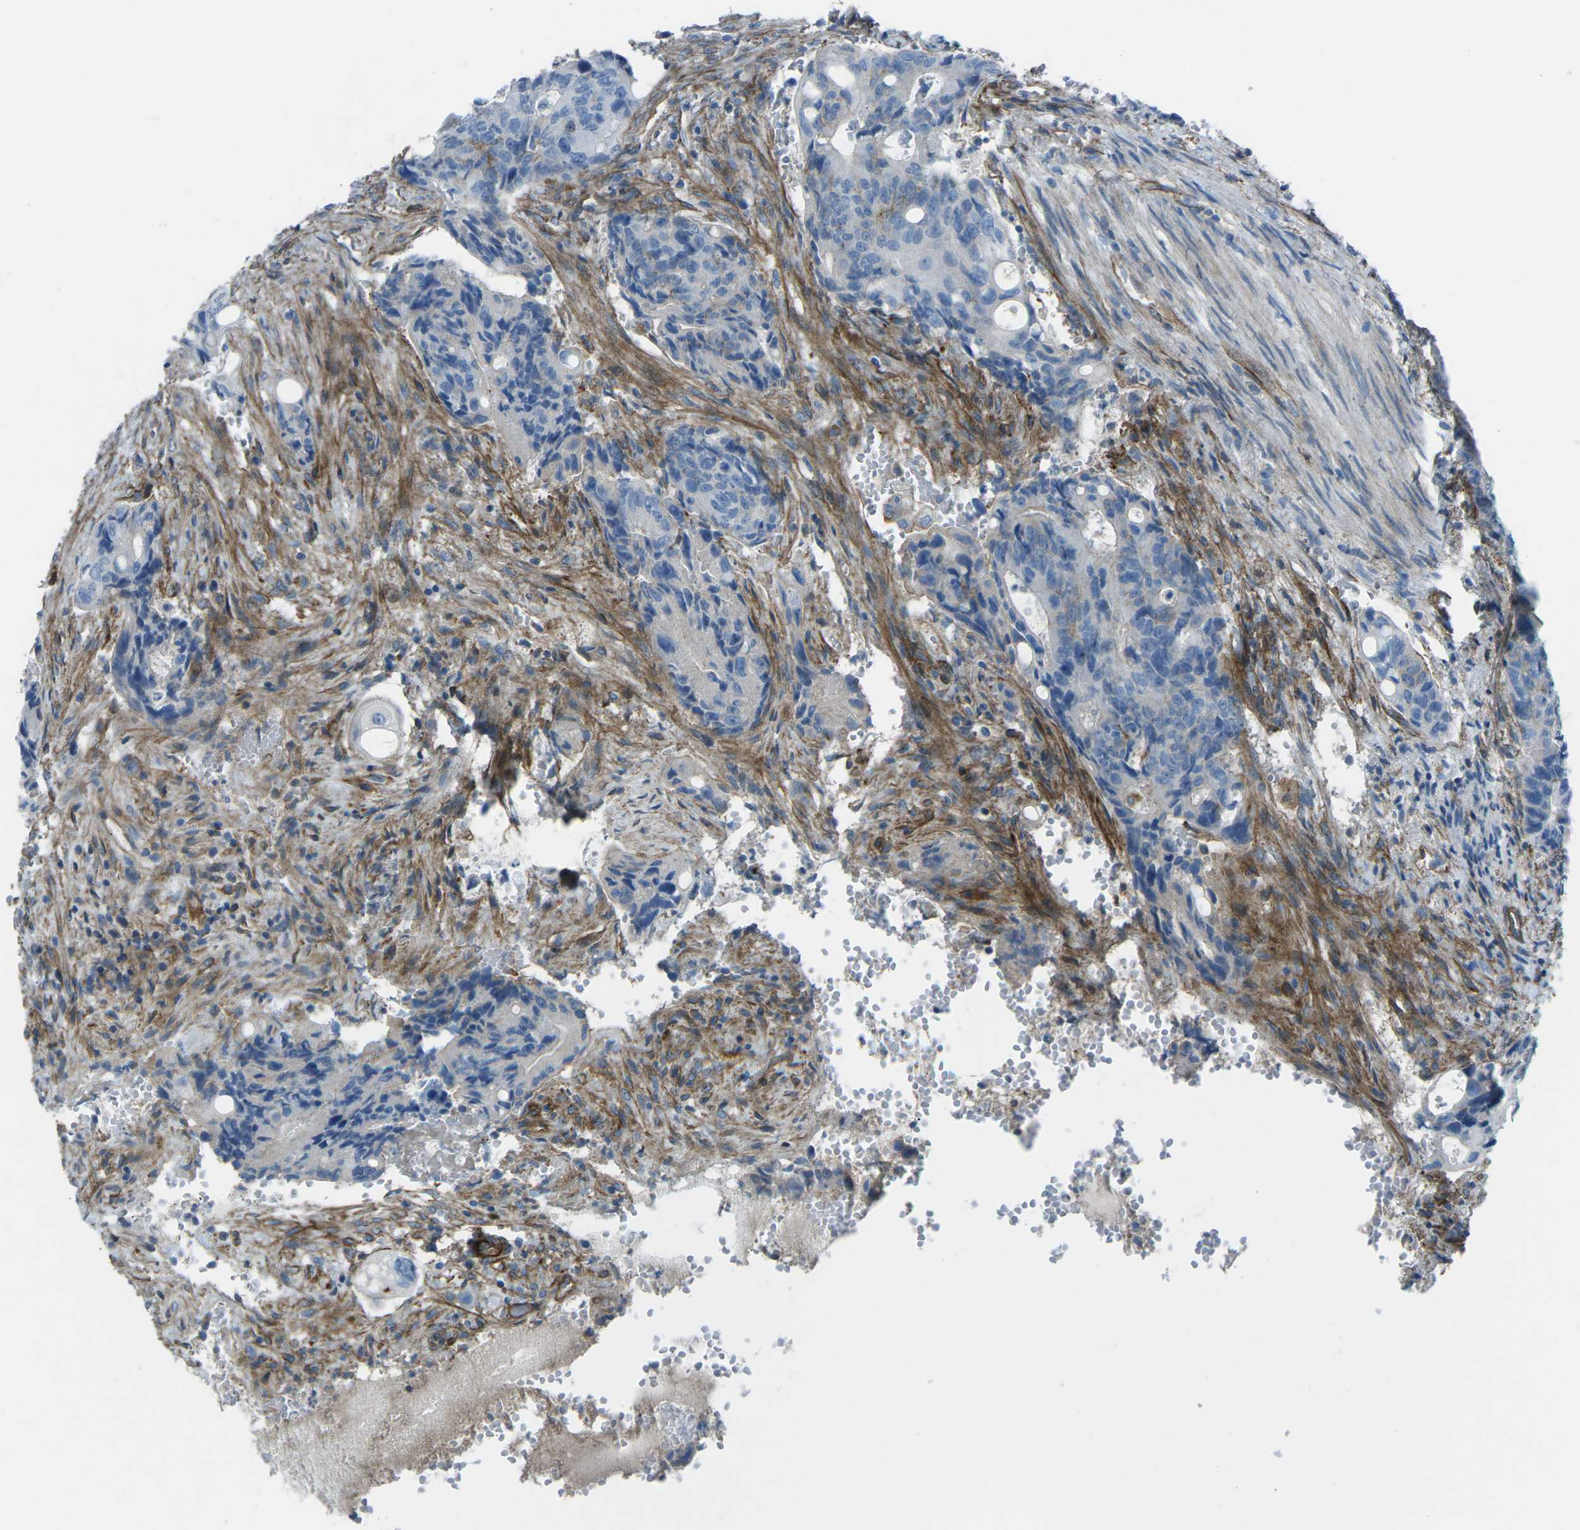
{"staining": {"intensity": "negative", "quantity": "none", "location": "none"}, "tissue": "colorectal cancer", "cell_type": "Tumor cells", "image_type": "cancer", "snomed": [{"axis": "morphology", "description": "Adenocarcinoma, NOS"}, {"axis": "topography", "description": "Colon"}], "caption": "A high-resolution image shows immunohistochemistry (IHC) staining of adenocarcinoma (colorectal), which exhibits no significant expression in tumor cells.", "gene": "UTRN", "patient": {"sex": "female", "age": 57}}